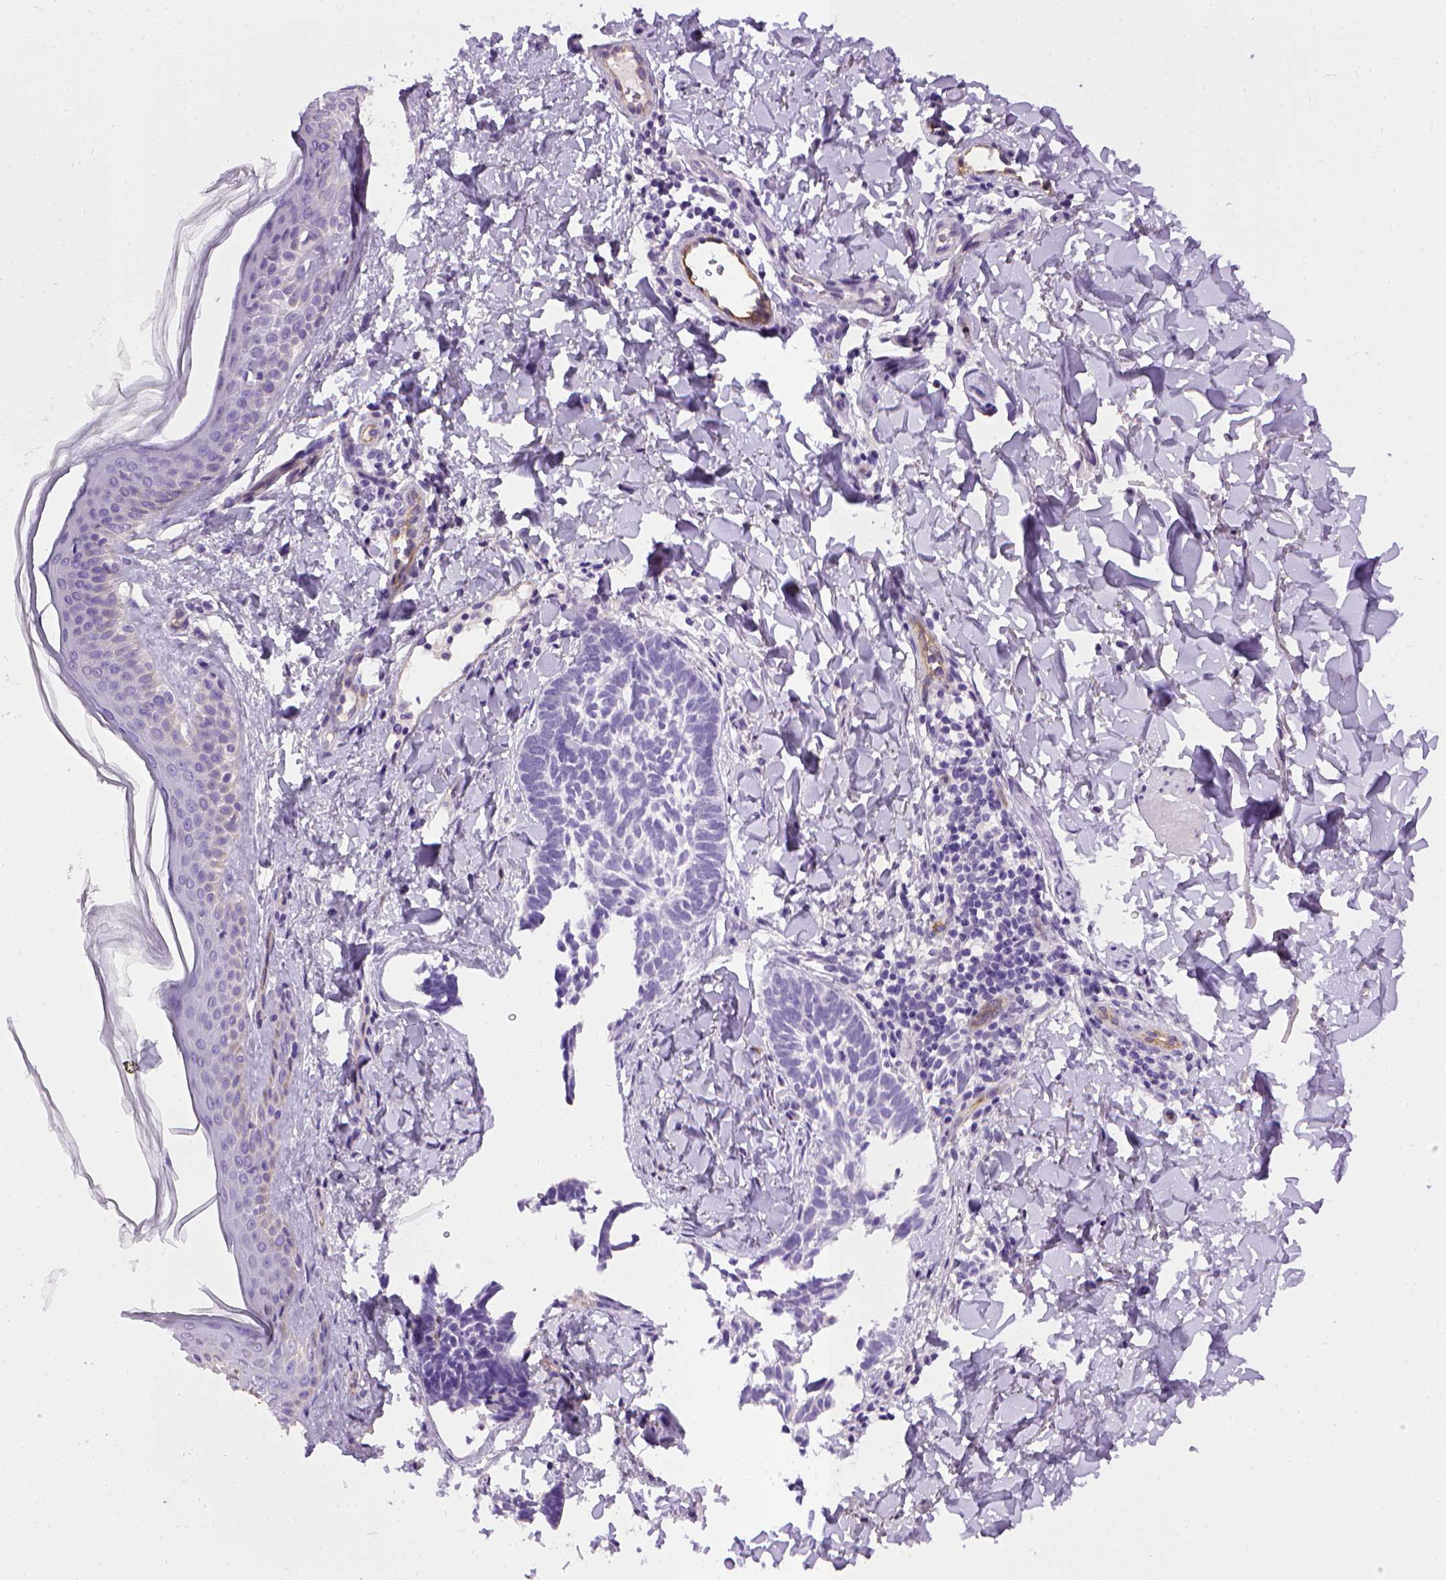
{"staining": {"intensity": "negative", "quantity": "none", "location": "none"}, "tissue": "skin cancer", "cell_type": "Tumor cells", "image_type": "cancer", "snomed": [{"axis": "morphology", "description": "Normal tissue, NOS"}, {"axis": "morphology", "description": "Basal cell carcinoma"}, {"axis": "topography", "description": "Skin"}], "caption": "Immunohistochemistry (IHC) micrograph of skin basal cell carcinoma stained for a protein (brown), which shows no positivity in tumor cells.", "gene": "ENG", "patient": {"sex": "male", "age": 46}}